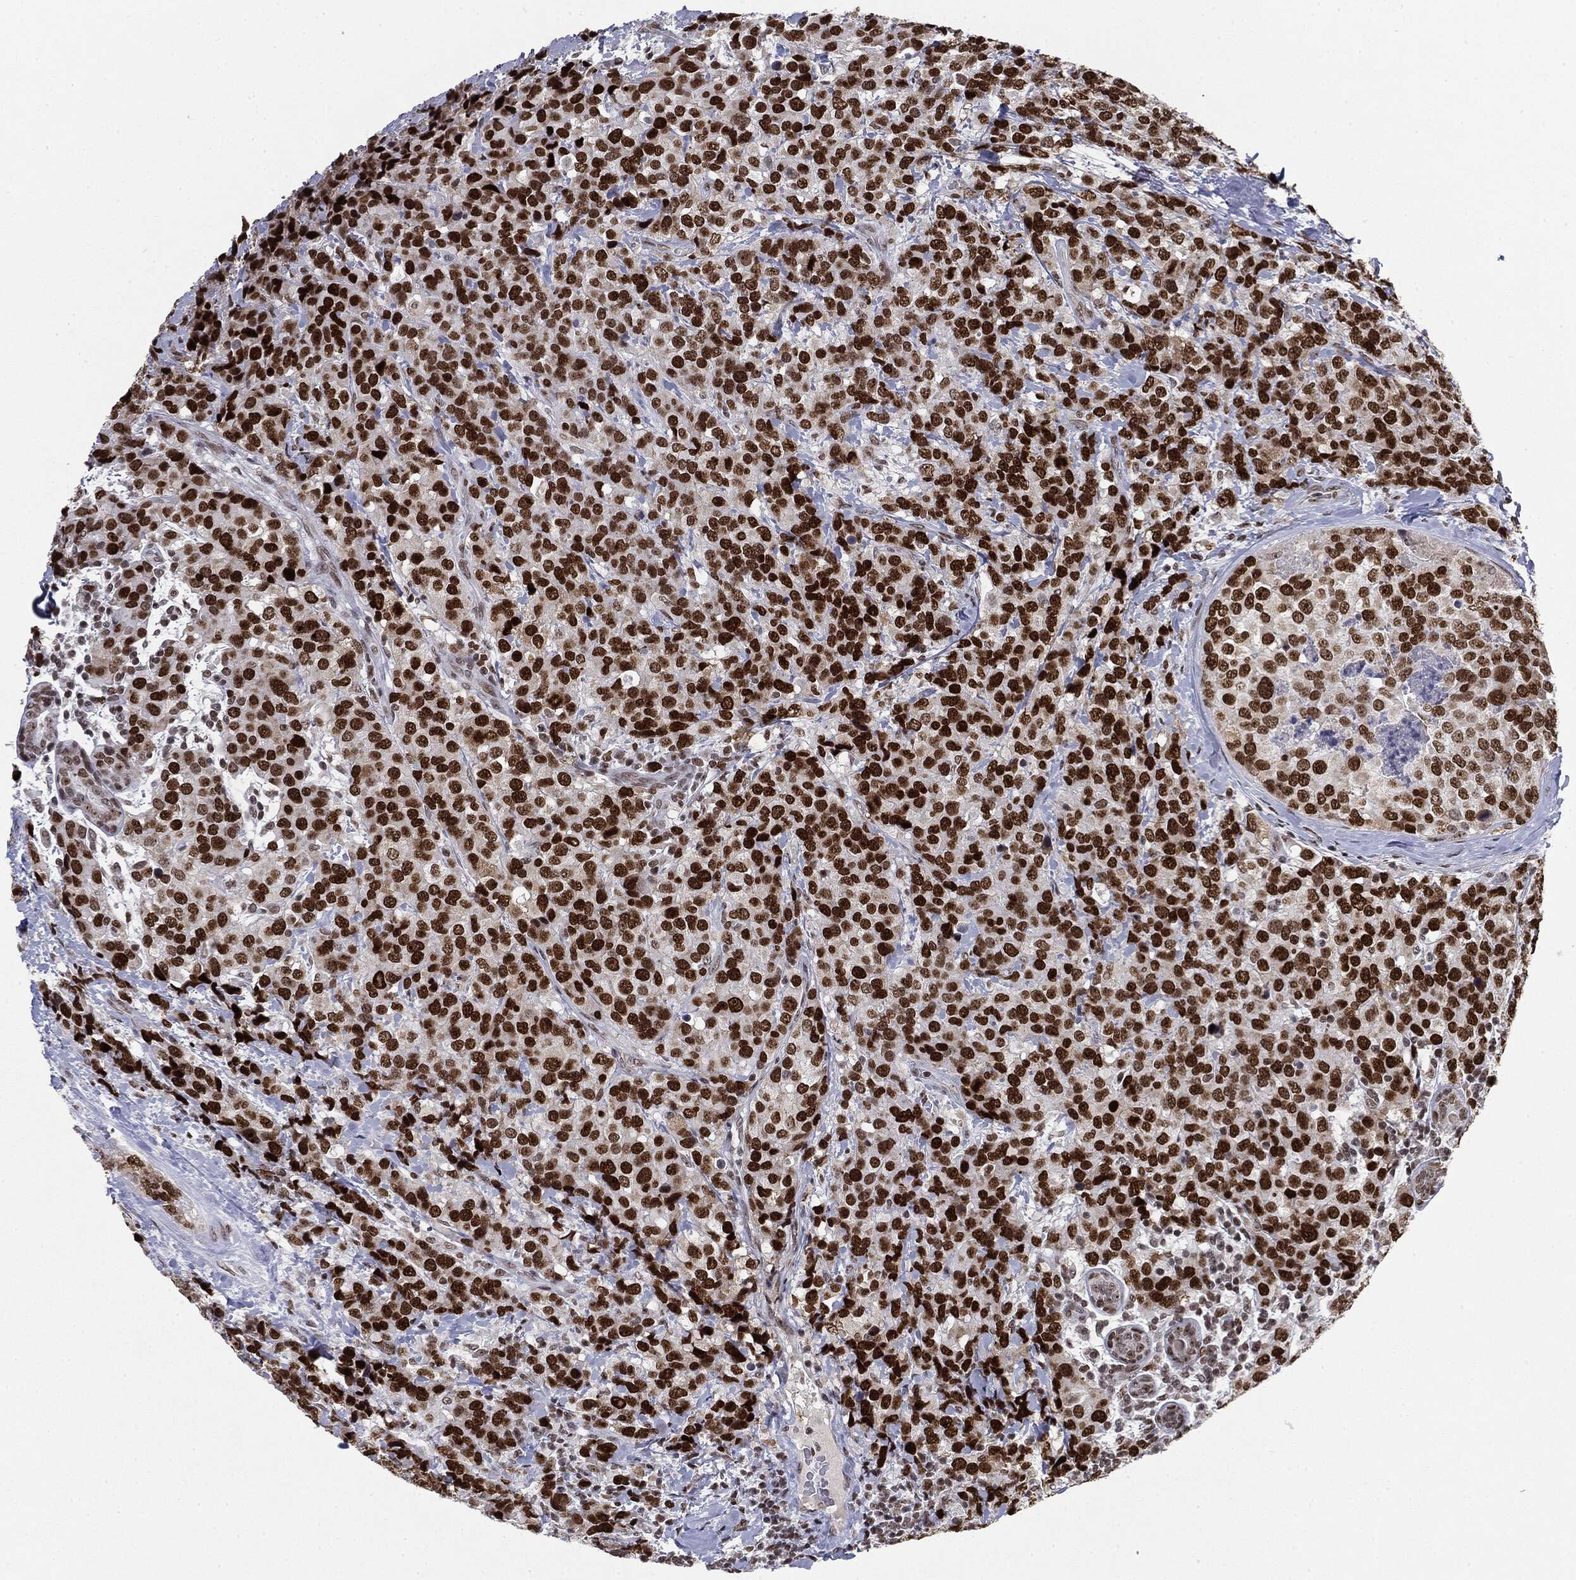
{"staining": {"intensity": "strong", "quantity": ">75%", "location": "nuclear"}, "tissue": "breast cancer", "cell_type": "Tumor cells", "image_type": "cancer", "snomed": [{"axis": "morphology", "description": "Lobular carcinoma"}, {"axis": "topography", "description": "Breast"}], "caption": "DAB (3,3'-diaminobenzidine) immunohistochemical staining of human breast cancer (lobular carcinoma) reveals strong nuclear protein expression in about >75% of tumor cells. (DAB (3,3'-diaminobenzidine) IHC, brown staining for protein, blue staining for nuclei).", "gene": "MDC1", "patient": {"sex": "female", "age": 59}}